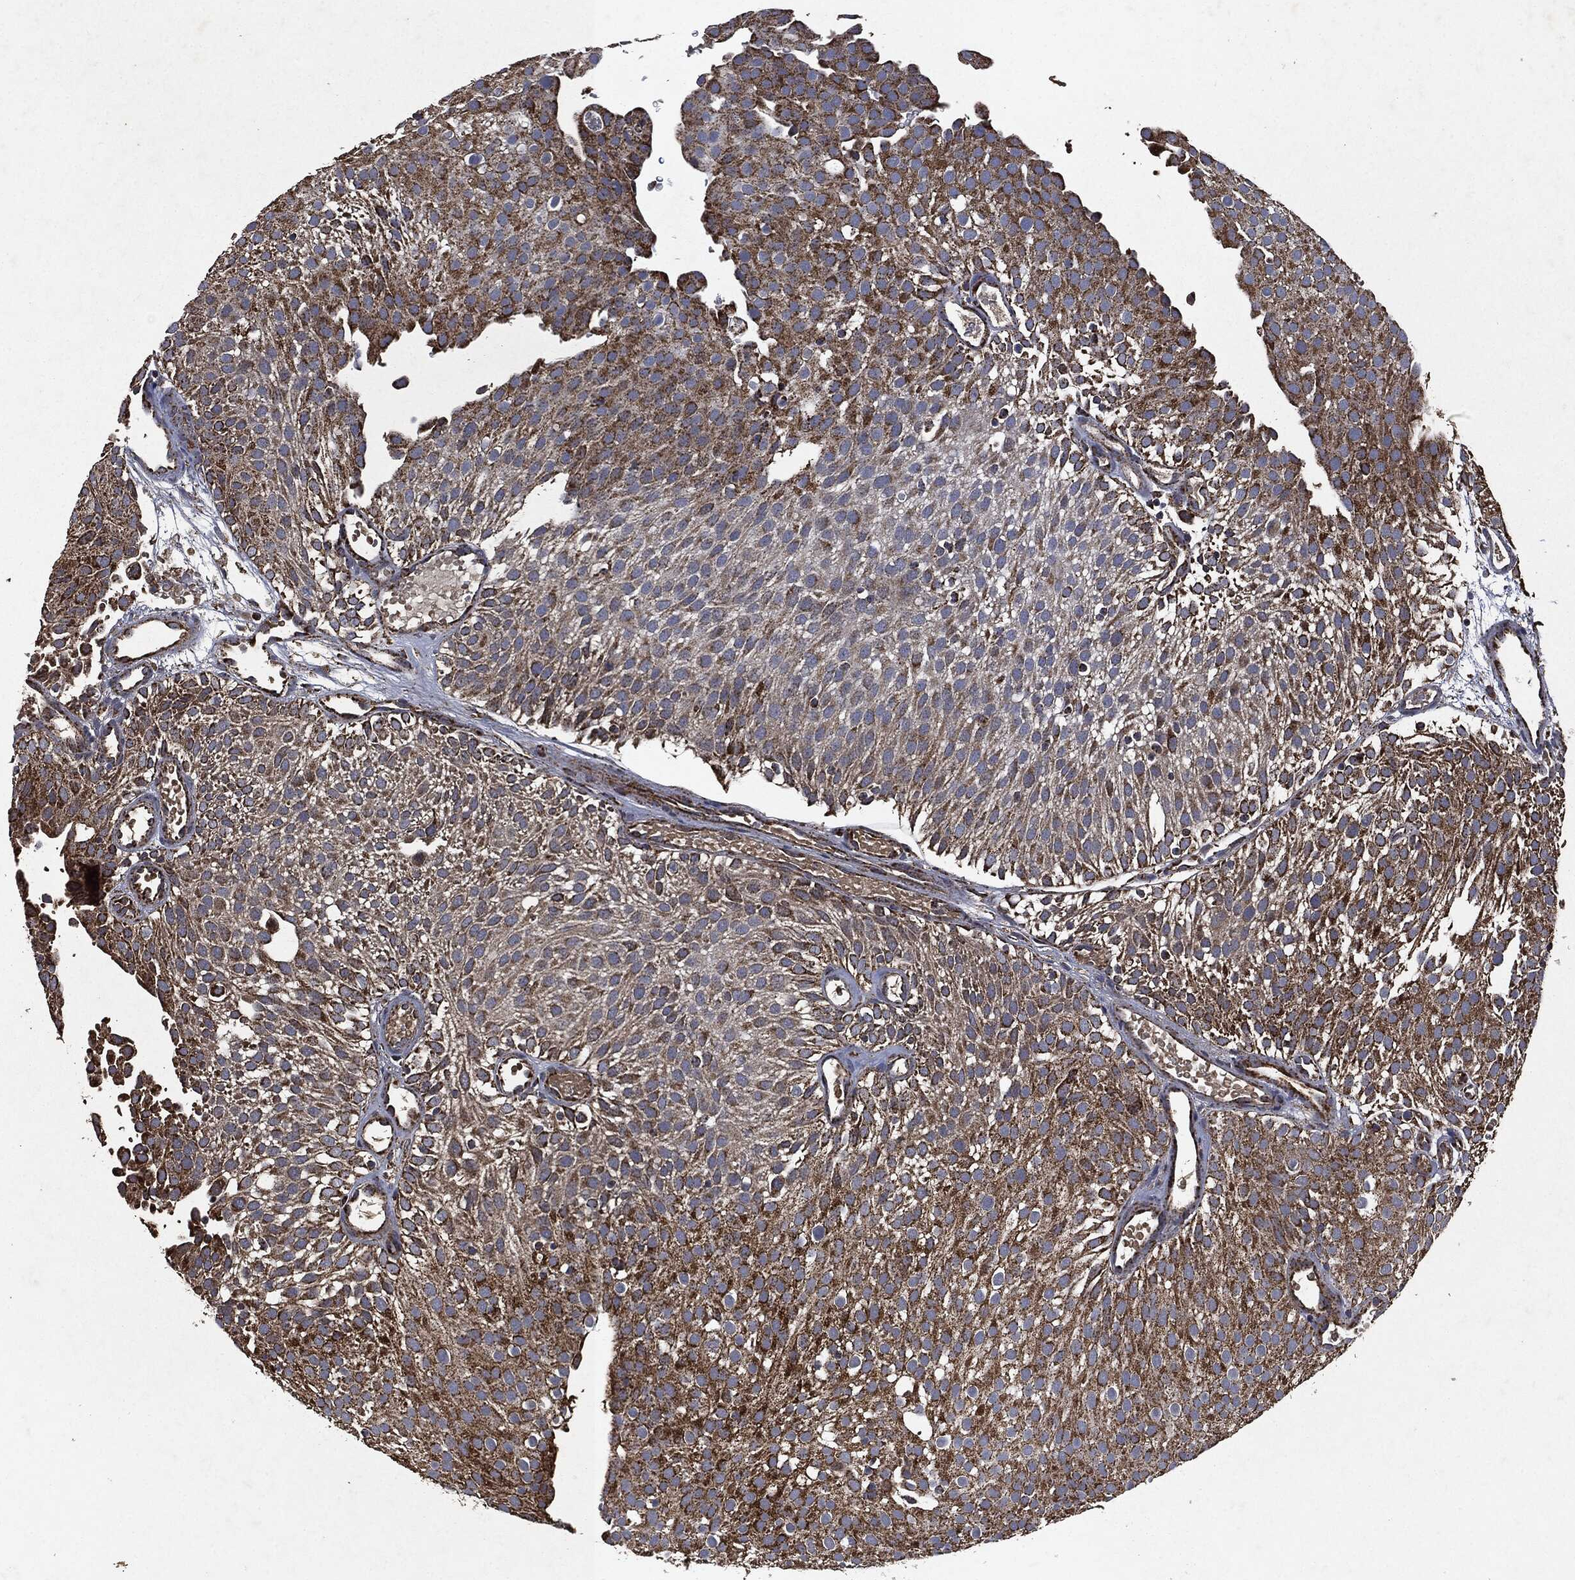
{"staining": {"intensity": "strong", "quantity": "25%-75%", "location": "cytoplasmic/membranous"}, "tissue": "urothelial cancer", "cell_type": "Tumor cells", "image_type": "cancer", "snomed": [{"axis": "morphology", "description": "Urothelial carcinoma, Low grade"}, {"axis": "topography", "description": "Urinary bladder"}], "caption": "Urothelial carcinoma (low-grade) stained for a protein (brown) exhibits strong cytoplasmic/membranous positive expression in about 25%-75% of tumor cells.", "gene": "RYK", "patient": {"sex": "male", "age": 78}}